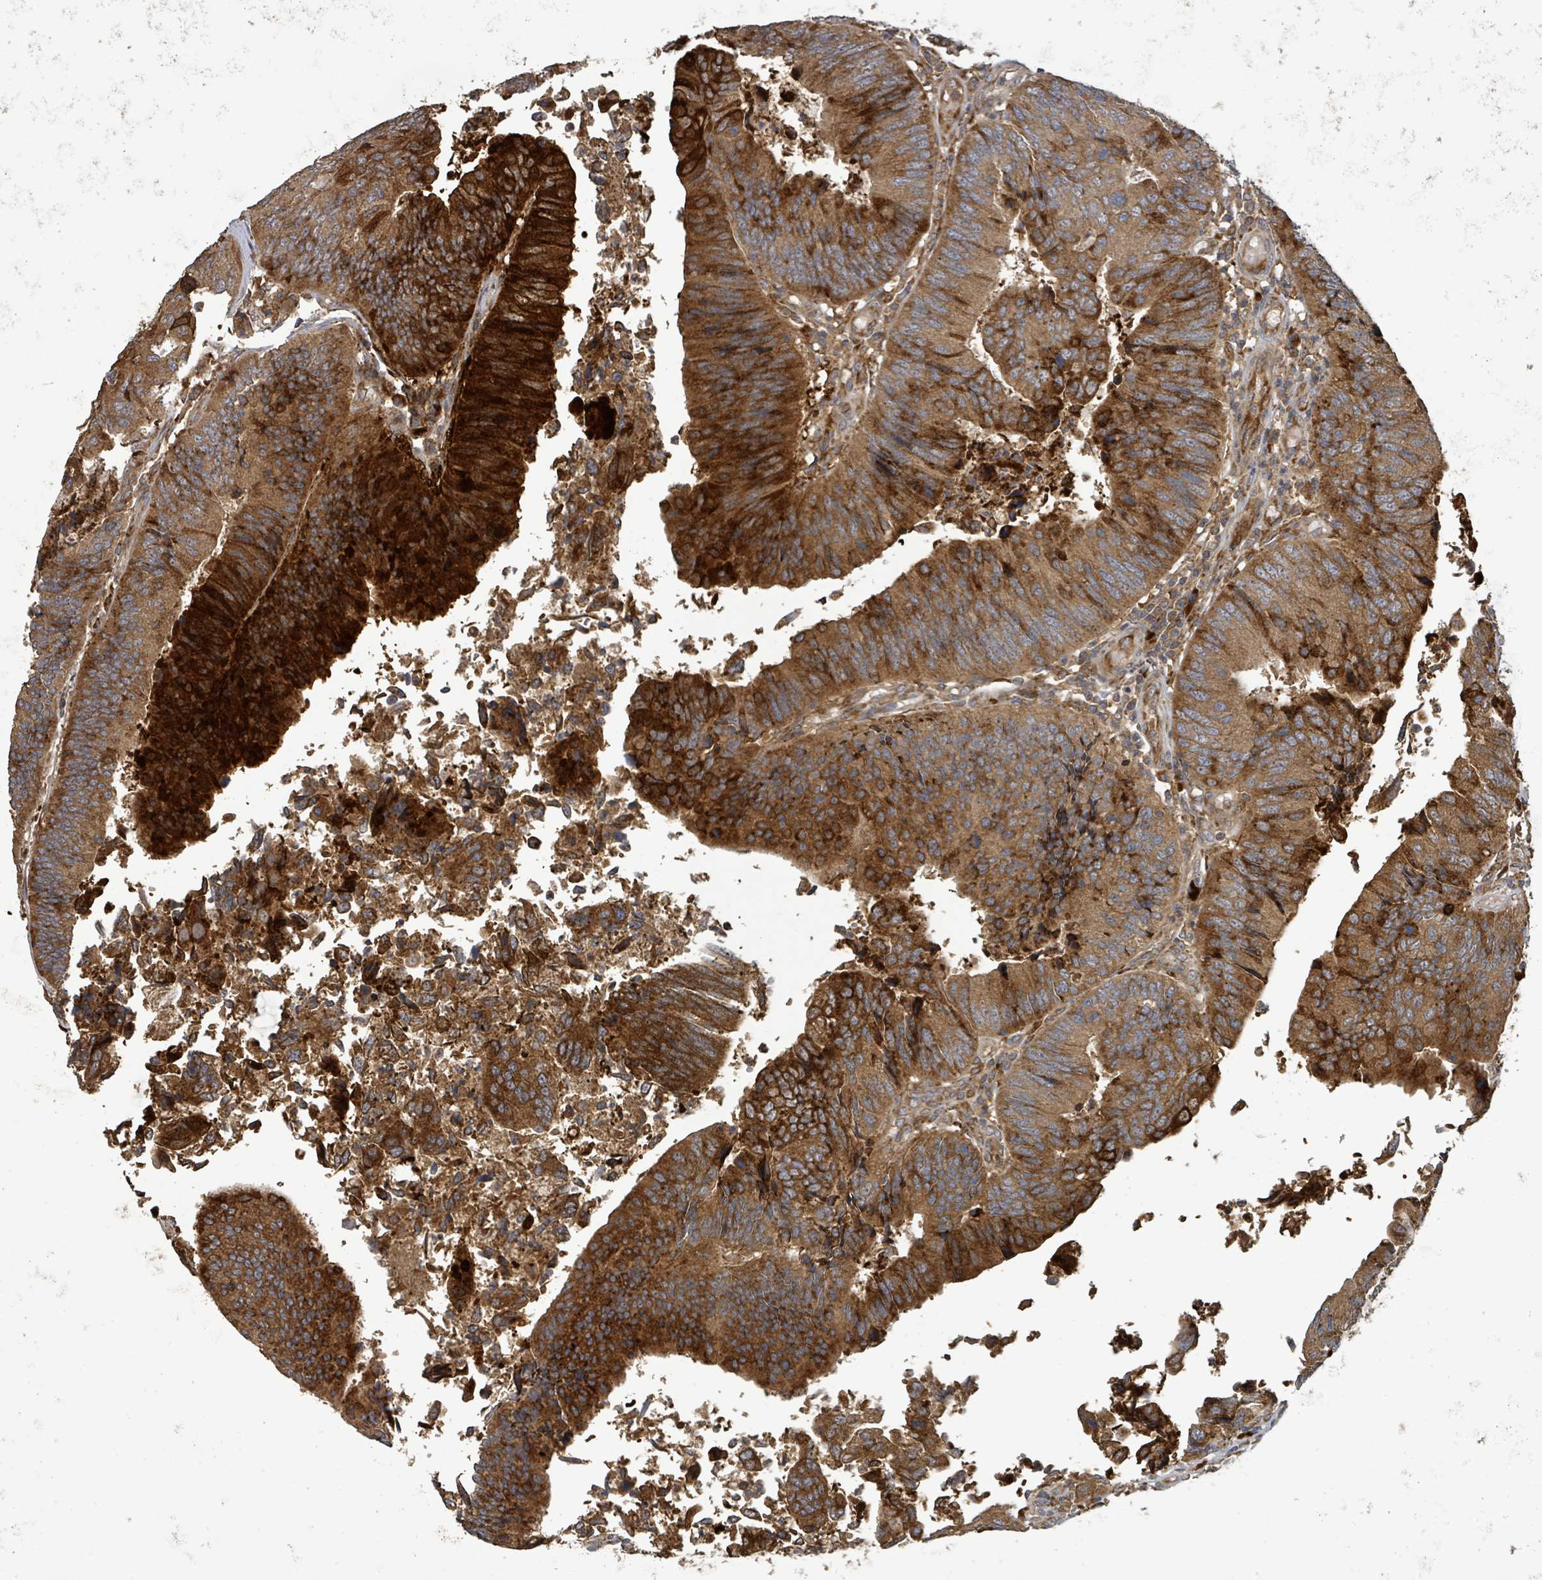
{"staining": {"intensity": "strong", "quantity": ">75%", "location": "cytoplasmic/membranous"}, "tissue": "colorectal cancer", "cell_type": "Tumor cells", "image_type": "cancer", "snomed": [{"axis": "morphology", "description": "Adenocarcinoma, NOS"}, {"axis": "topography", "description": "Colon"}], "caption": "Immunohistochemistry photomicrograph of neoplastic tissue: colorectal cancer stained using immunohistochemistry displays high levels of strong protein expression localized specifically in the cytoplasmic/membranous of tumor cells, appearing as a cytoplasmic/membranous brown color.", "gene": "STARD4", "patient": {"sex": "female", "age": 67}}